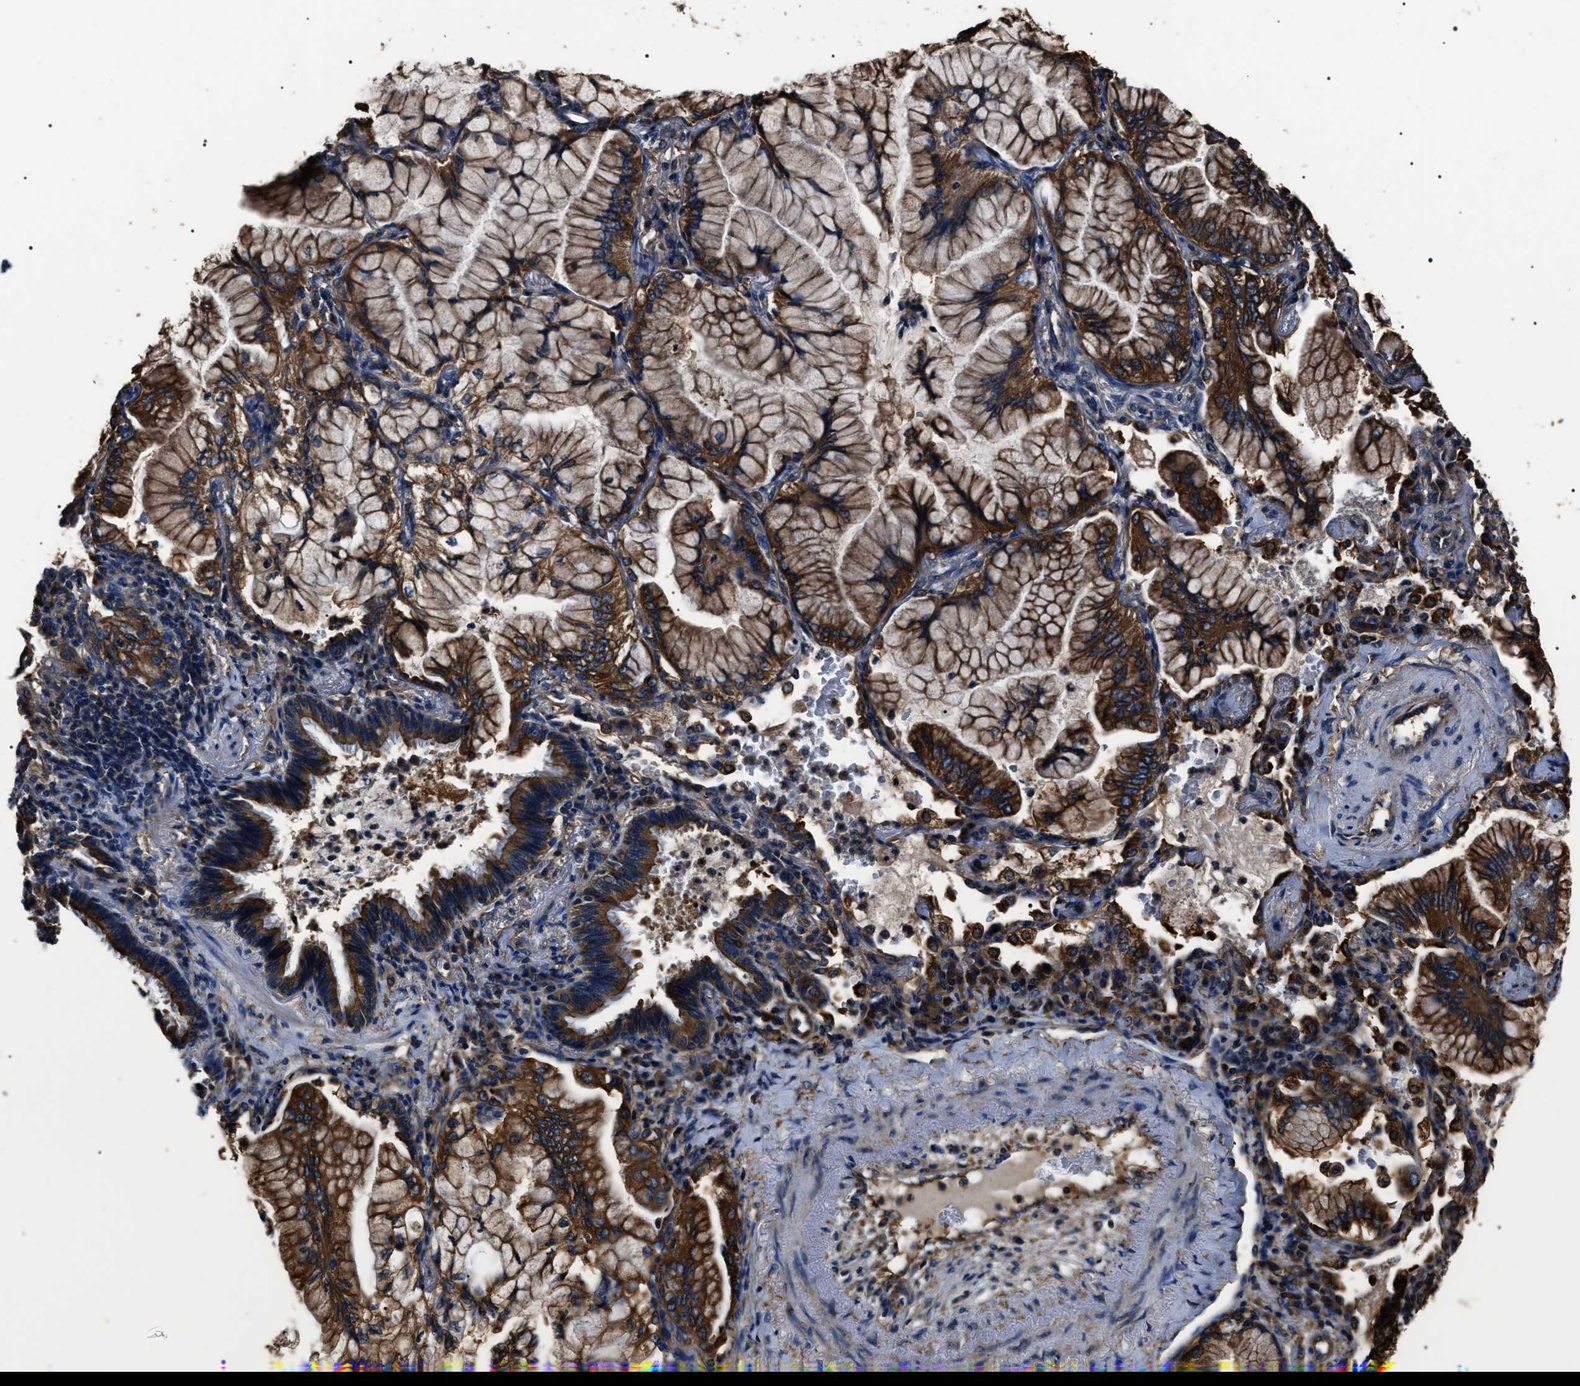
{"staining": {"intensity": "strong", "quantity": ">75%", "location": "cytoplasmic/membranous"}, "tissue": "lung cancer", "cell_type": "Tumor cells", "image_type": "cancer", "snomed": [{"axis": "morphology", "description": "Adenocarcinoma, NOS"}, {"axis": "topography", "description": "Lung"}], "caption": "Brown immunohistochemical staining in lung cancer shows strong cytoplasmic/membranous staining in about >75% of tumor cells. The staining was performed using DAB, with brown indicating positive protein expression. Nuclei are stained blue with hematoxylin.", "gene": "HSCB", "patient": {"sex": "female", "age": 70}}